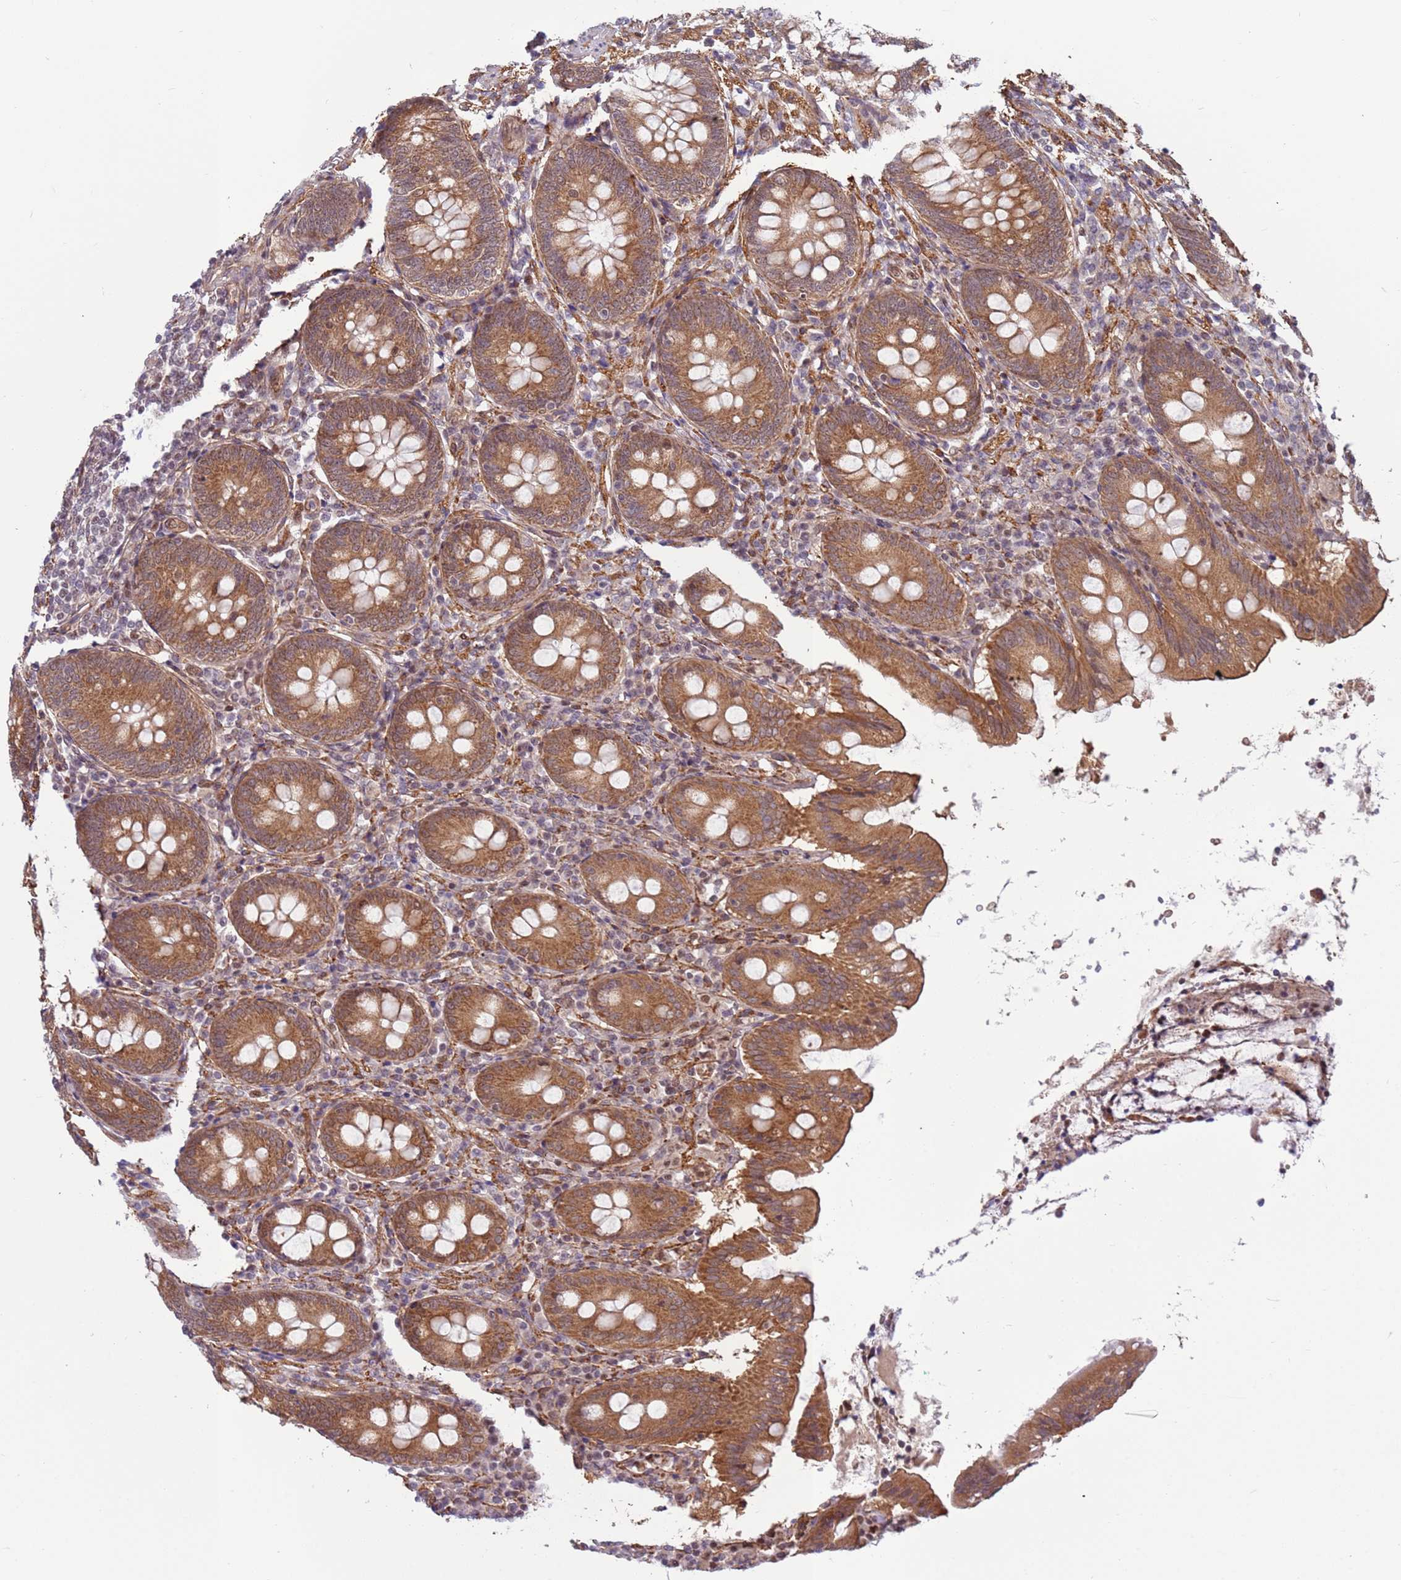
{"staining": {"intensity": "moderate", "quantity": ">75%", "location": "cytoplasmic/membranous"}, "tissue": "appendix", "cell_type": "Glandular cells", "image_type": "normal", "snomed": [{"axis": "morphology", "description": "Normal tissue, NOS"}, {"axis": "topography", "description": "Appendix"}], "caption": "The micrograph reveals staining of unremarkable appendix, revealing moderate cytoplasmic/membranous protein staining (brown color) within glandular cells.", "gene": "DCAF4", "patient": {"sex": "female", "age": 54}}